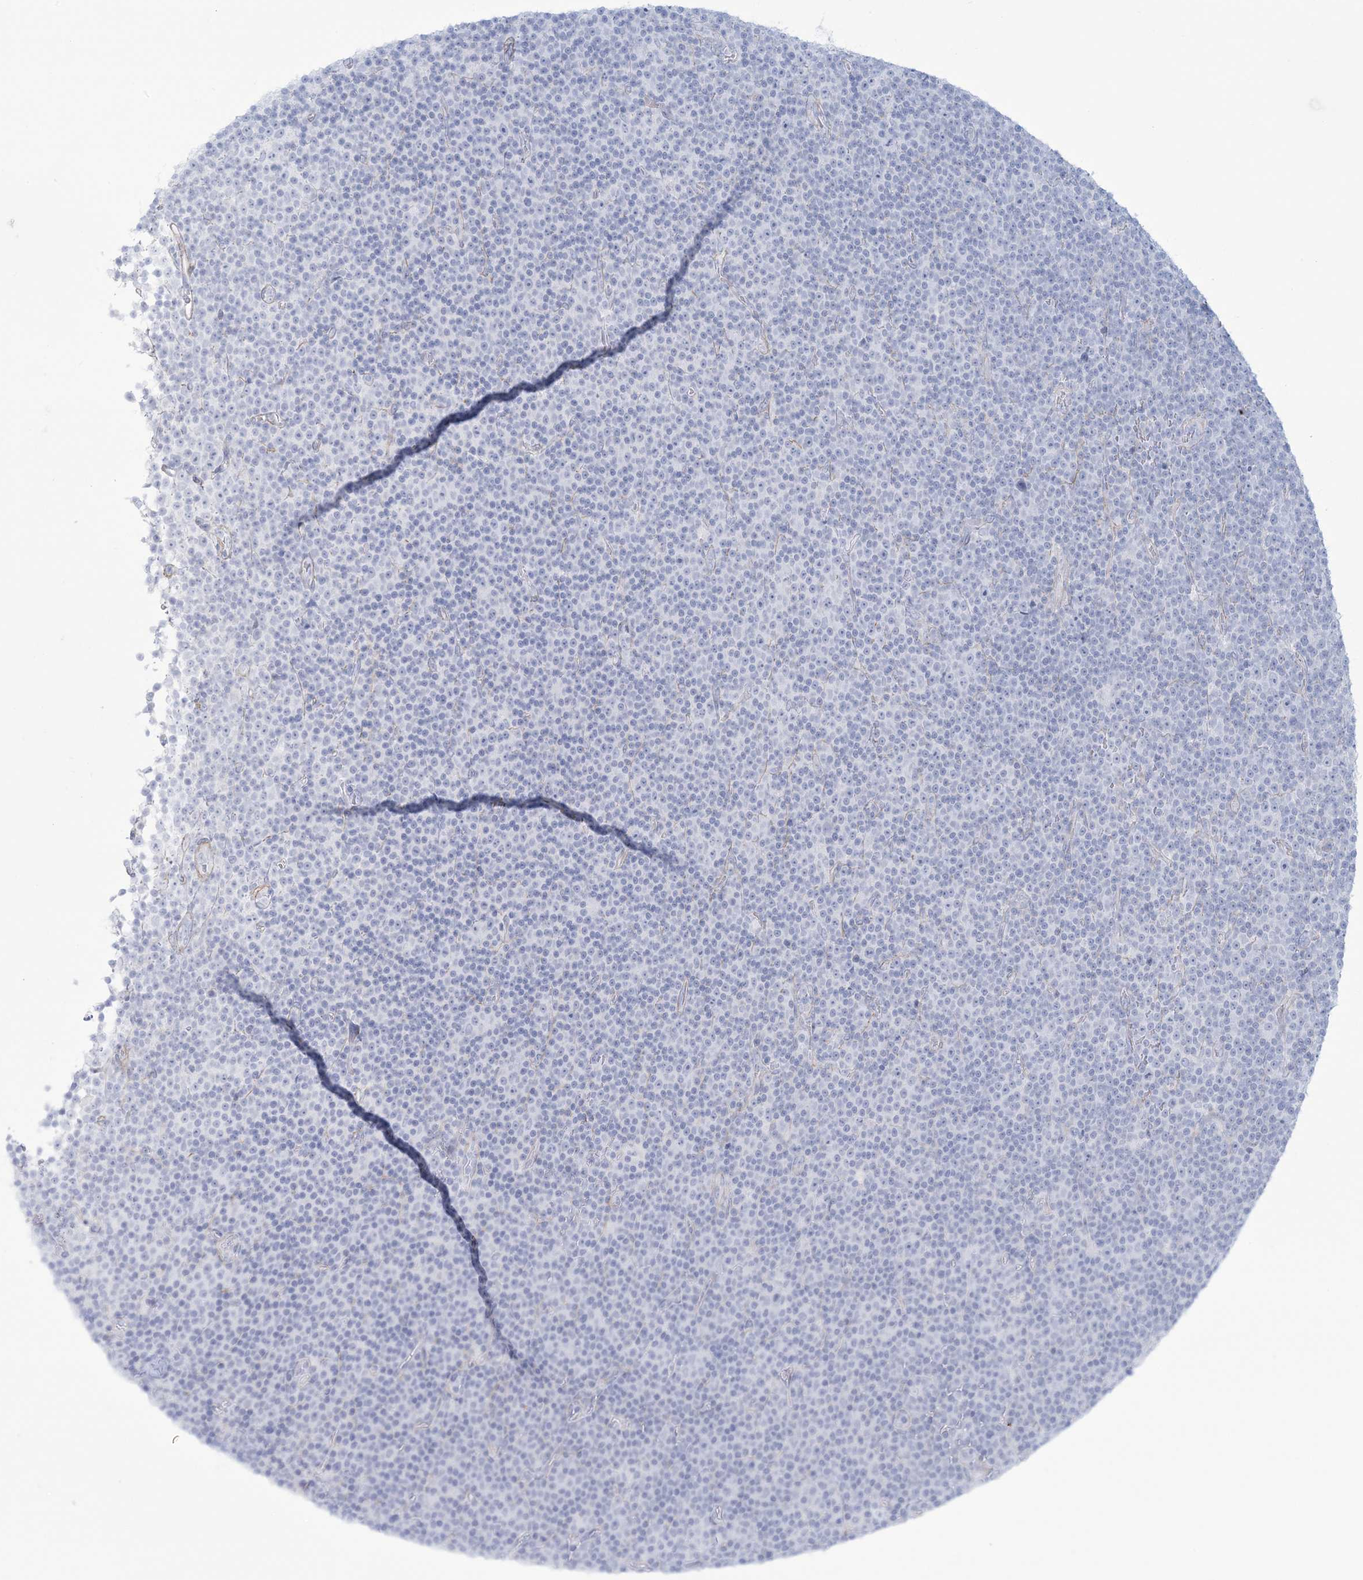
{"staining": {"intensity": "negative", "quantity": "none", "location": "none"}, "tissue": "lymphoma", "cell_type": "Tumor cells", "image_type": "cancer", "snomed": [{"axis": "morphology", "description": "Malignant lymphoma, non-Hodgkin's type, Low grade"}, {"axis": "topography", "description": "Lymph node"}], "caption": "The image shows no staining of tumor cells in low-grade malignant lymphoma, non-Hodgkin's type.", "gene": "AGXT", "patient": {"sex": "female", "age": 67}}